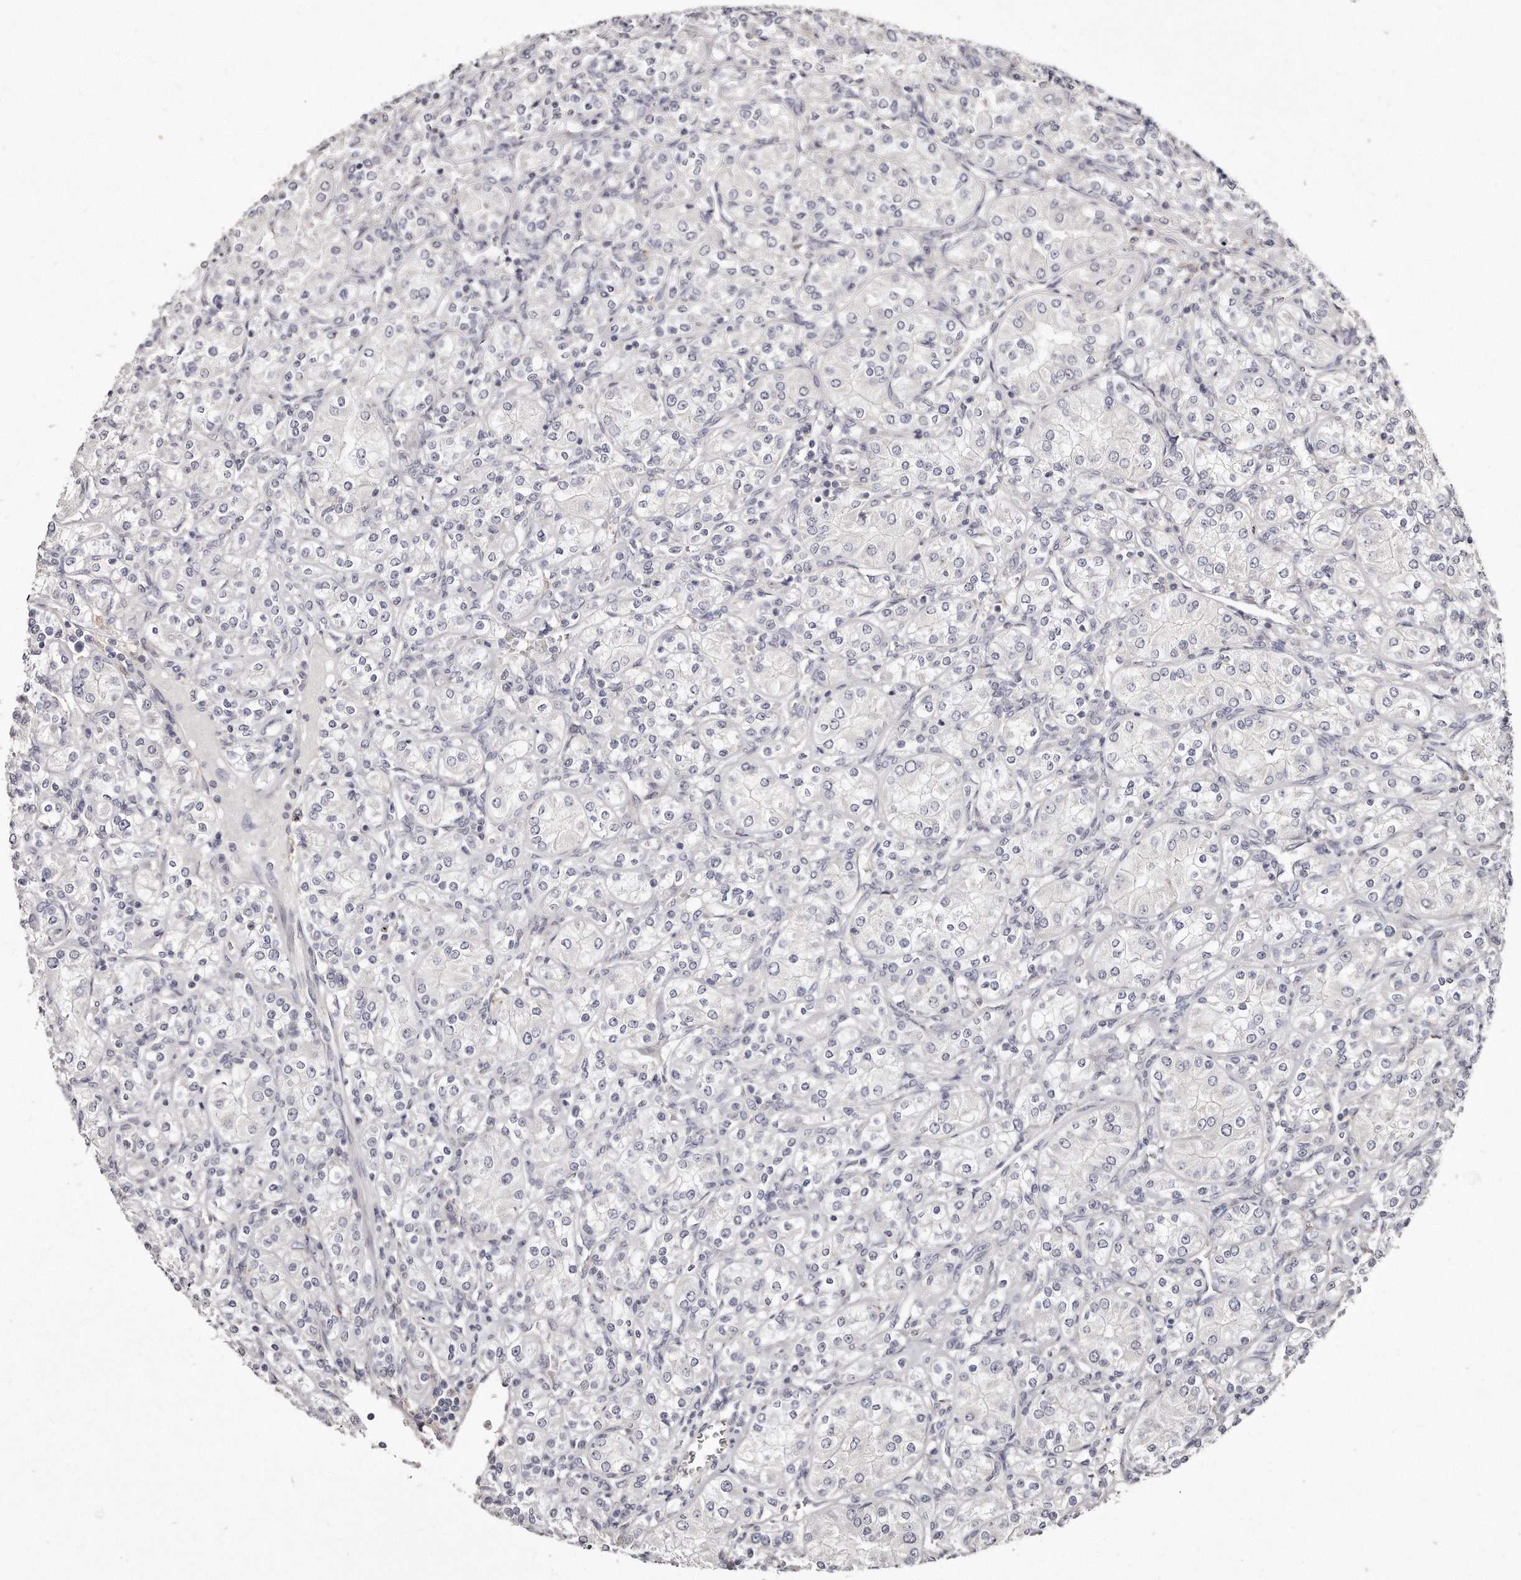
{"staining": {"intensity": "negative", "quantity": "none", "location": "none"}, "tissue": "renal cancer", "cell_type": "Tumor cells", "image_type": "cancer", "snomed": [{"axis": "morphology", "description": "Adenocarcinoma, NOS"}, {"axis": "topography", "description": "Kidney"}], "caption": "Tumor cells show no significant staining in renal adenocarcinoma.", "gene": "TTLL4", "patient": {"sex": "male", "age": 77}}